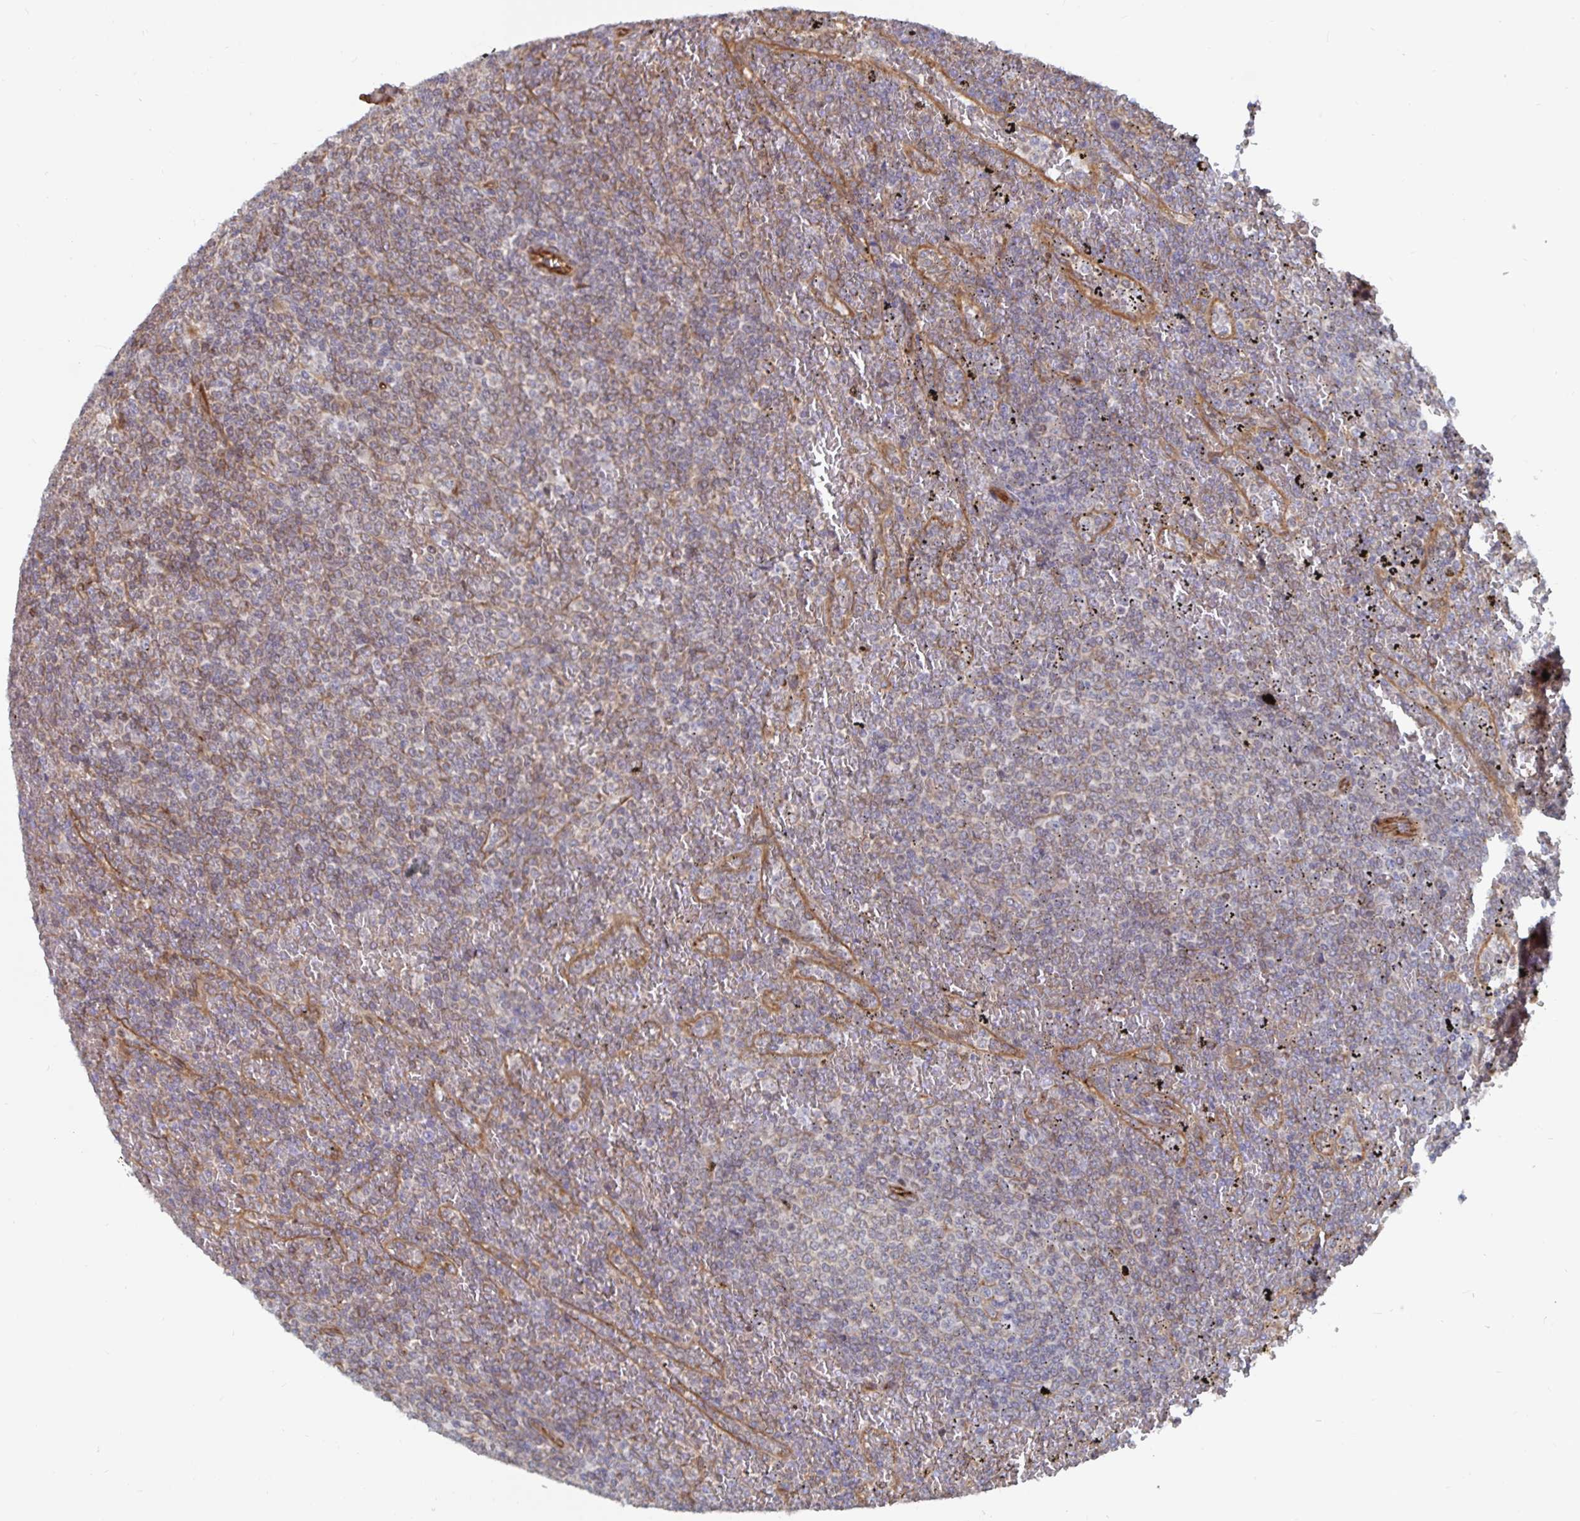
{"staining": {"intensity": "weak", "quantity": ">75%", "location": "cytoplasmic/membranous"}, "tissue": "lymphoma", "cell_type": "Tumor cells", "image_type": "cancer", "snomed": [{"axis": "morphology", "description": "Malignant lymphoma, non-Hodgkin's type, Low grade"}, {"axis": "topography", "description": "Spleen"}], "caption": "Brown immunohistochemical staining in human low-grade malignant lymphoma, non-Hodgkin's type reveals weak cytoplasmic/membranous positivity in approximately >75% of tumor cells.", "gene": "BCAP29", "patient": {"sex": "female", "age": 77}}